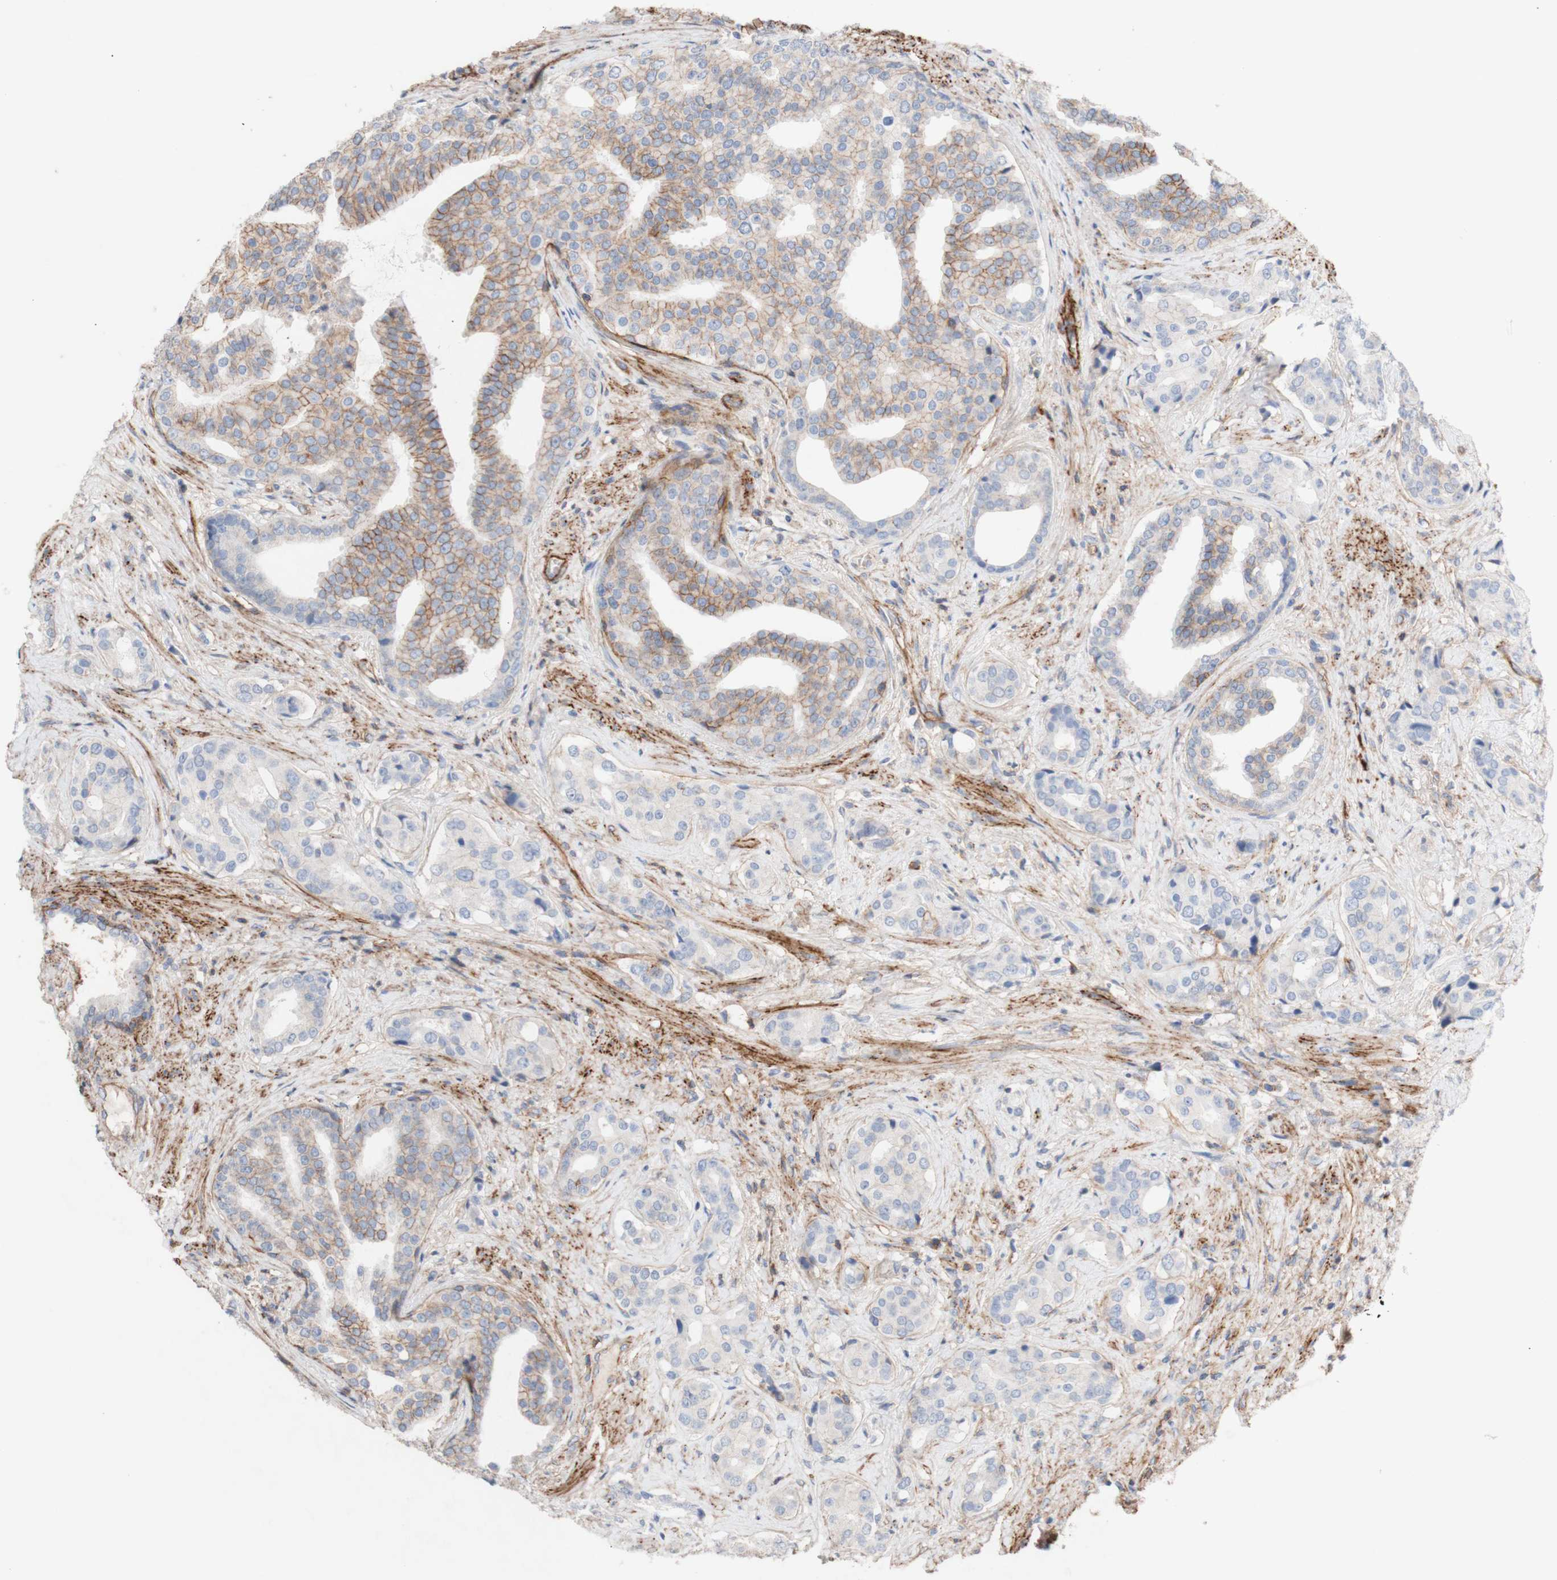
{"staining": {"intensity": "moderate", "quantity": "25%-75%", "location": "cytoplasmic/membranous"}, "tissue": "prostate cancer", "cell_type": "Tumor cells", "image_type": "cancer", "snomed": [{"axis": "morphology", "description": "Adenocarcinoma, High grade"}, {"axis": "topography", "description": "Prostate"}], "caption": "There is medium levels of moderate cytoplasmic/membranous staining in tumor cells of prostate cancer (adenocarcinoma (high-grade)), as demonstrated by immunohistochemical staining (brown color).", "gene": "ATP2A3", "patient": {"sex": "male", "age": 71}}